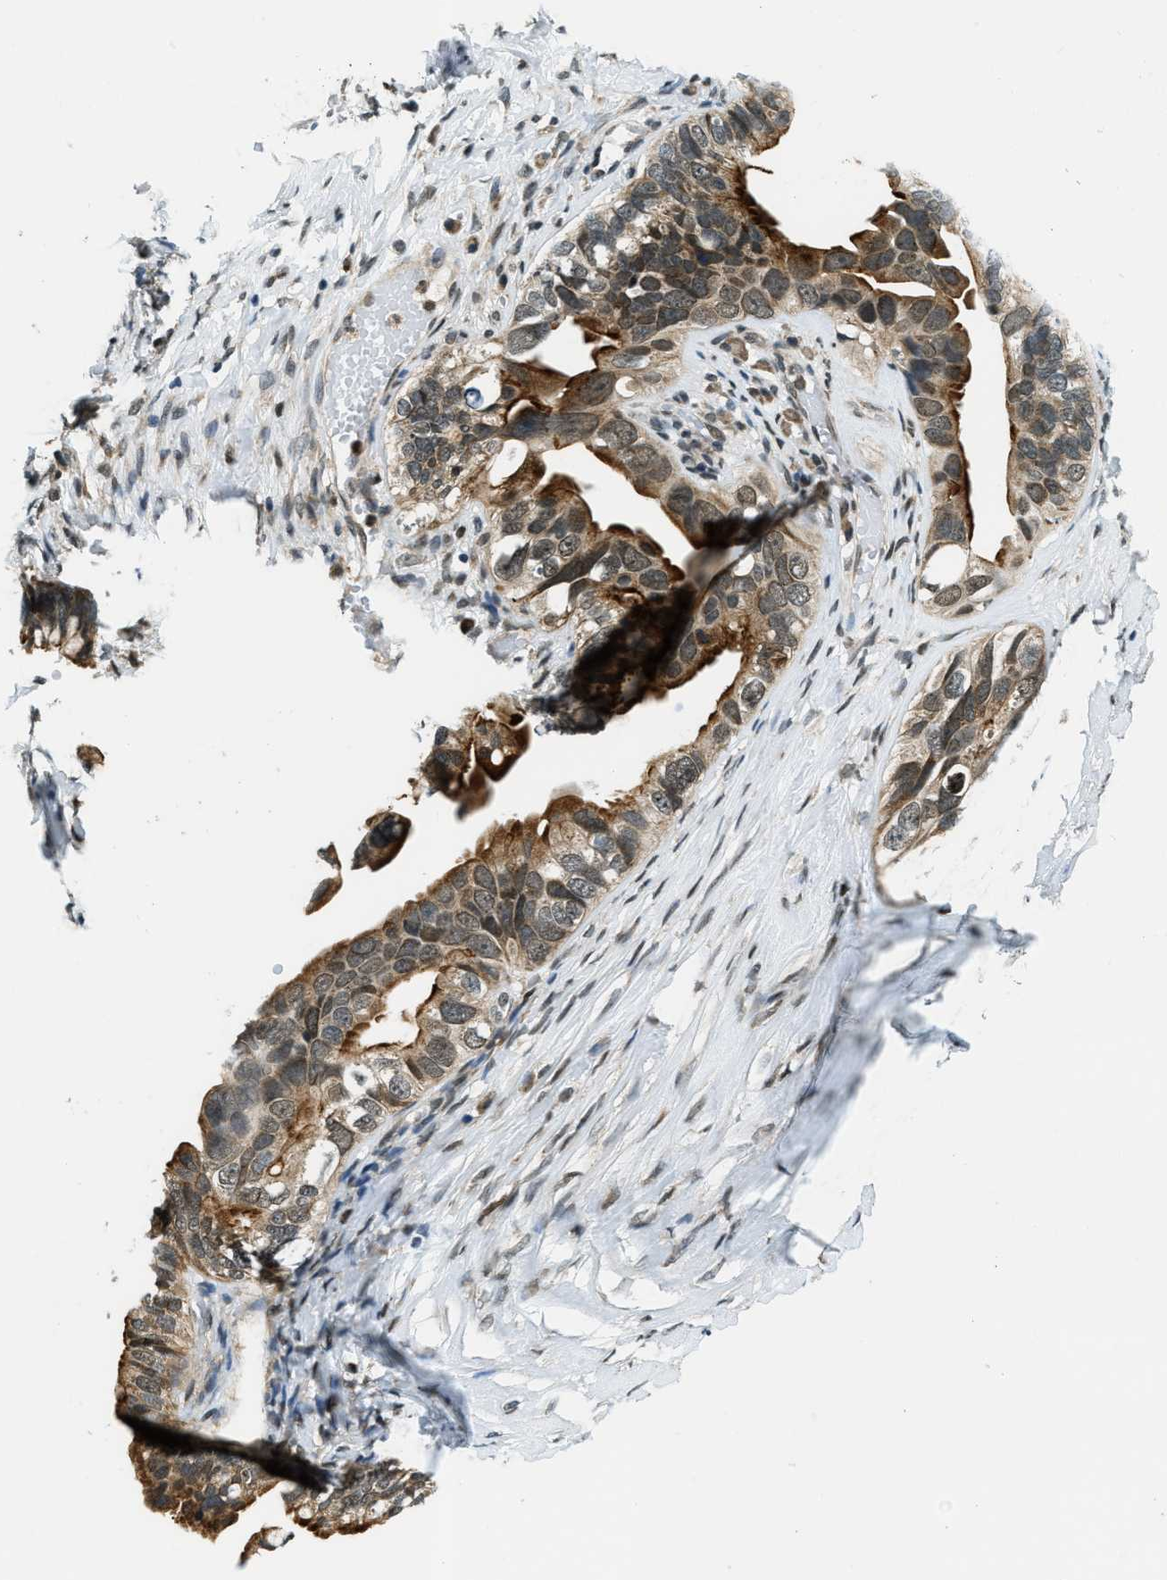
{"staining": {"intensity": "moderate", "quantity": "25%-75%", "location": "cytoplasmic/membranous"}, "tissue": "ovarian cancer", "cell_type": "Tumor cells", "image_type": "cancer", "snomed": [{"axis": "morphology", "description": "Cystadenocarcinoma, serous, NOS"}, {"axis": "topography", "description": "Ovary"}], "caption": "IHC micrograph of neoplastic tissue: human ovarian serous cystadenocarcinoma stained using IHC demonstrates medium levels of moderate protein expression localized specifically in the cytoplasmic/membranous of tumor cells, appearing as a cytoplasmic/membranous brown color.", "gene": "RAB11FIP1", "patient": {"sex": "female", "age": 56}}